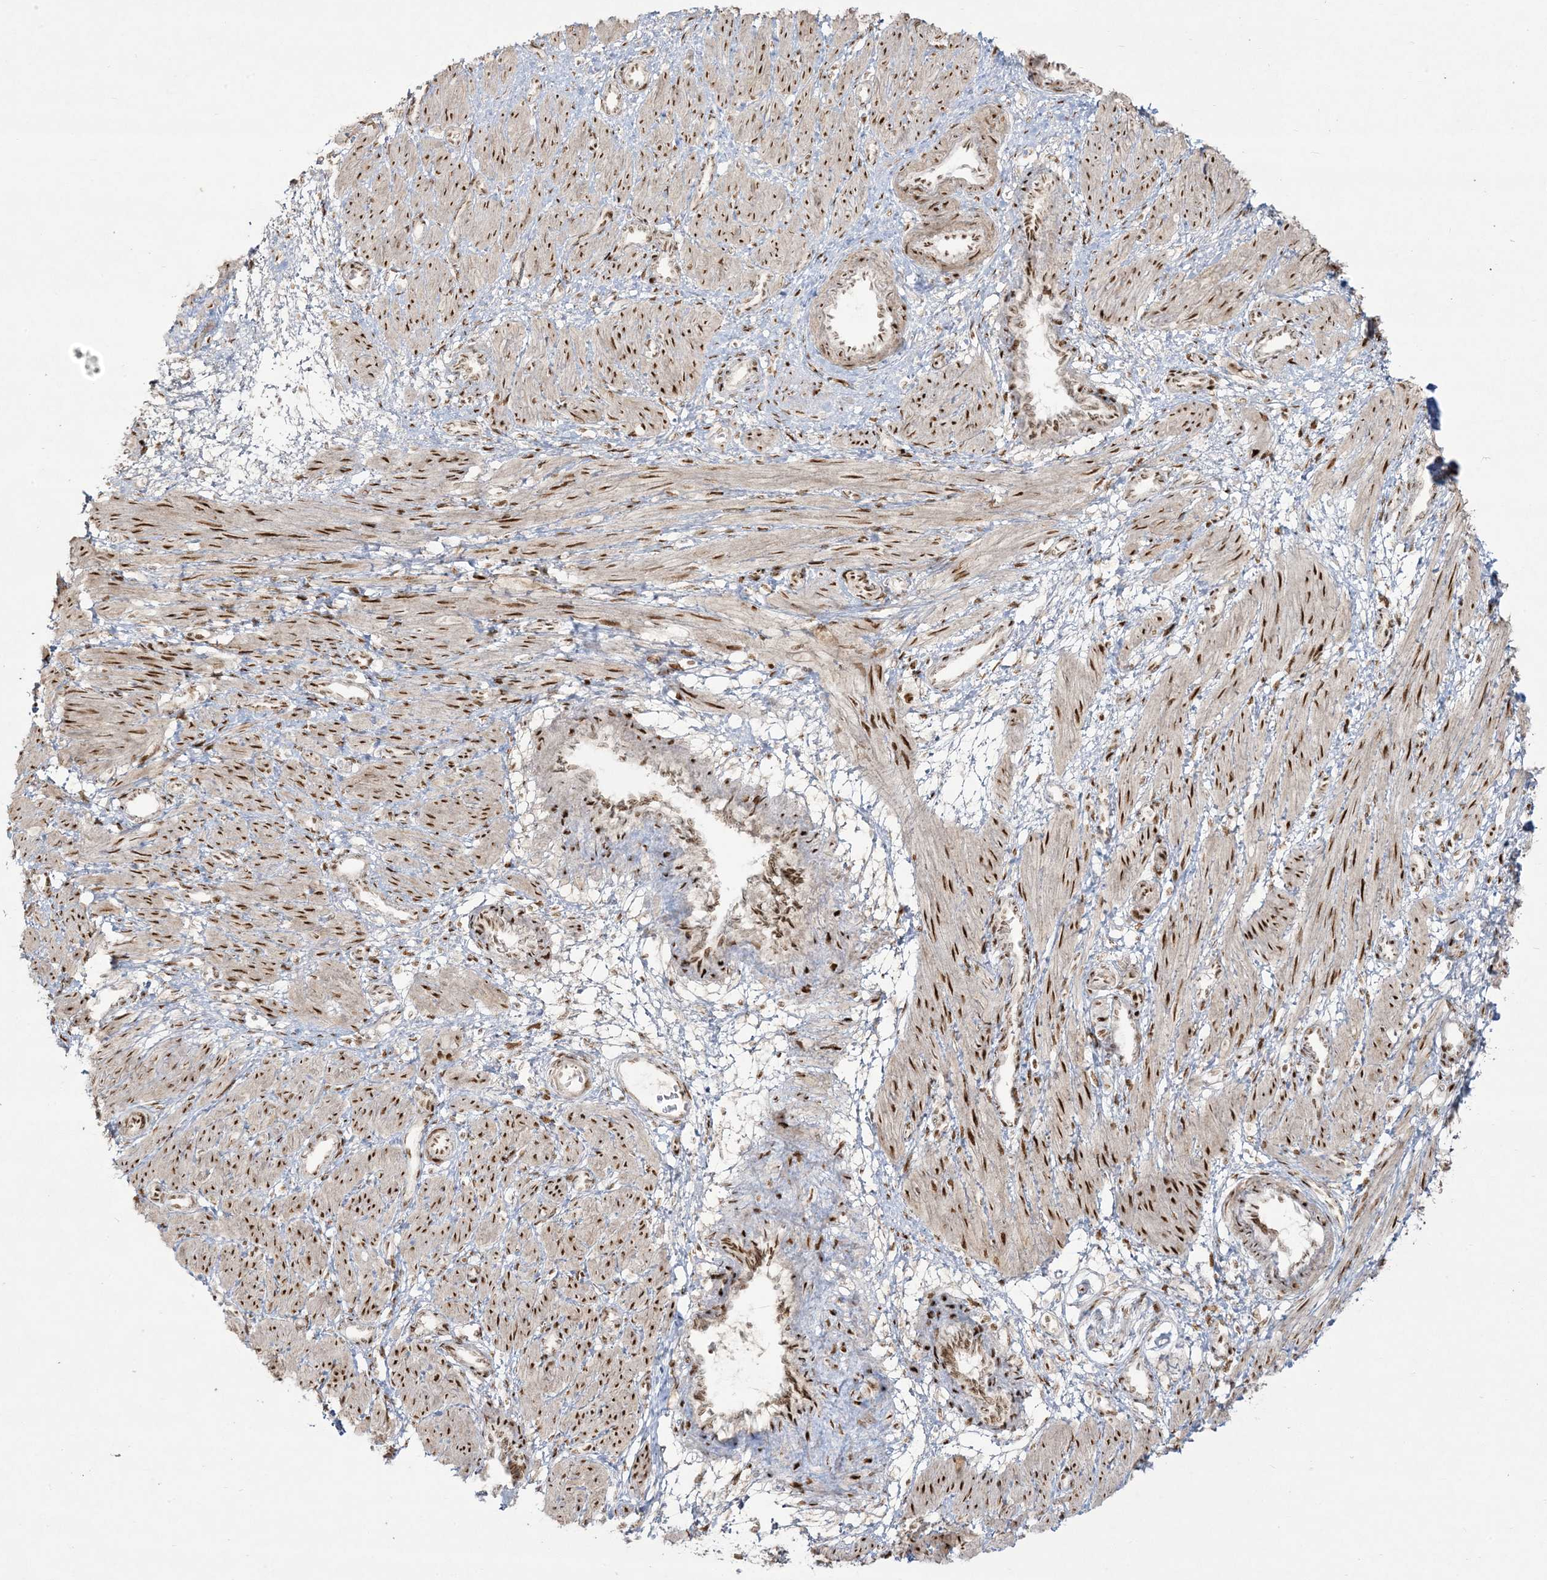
{"staining": {"intensity": "moderate", "quantity": ">75%", "location": "nuclear"}, "tissue": "smooth muscle", "cell_type": "Smooth muscle cells", "image_type": "normal", "snomed": [{"axis": "morphology", "description": "Normal tissue, NOS"}, {"axis": "topography", "description": "Endometrium"}], "caption": "The image displays immunohistochemical staining of normal smooth muscle. There is moderate nuclear staining is appreciated in approximately >75% of smooth muscle cells. The protein of interest is shown in brown color, while the nuclei are stained blue.", "gene": "RBM10", "patient": {"sex": "female", "age": 33}}